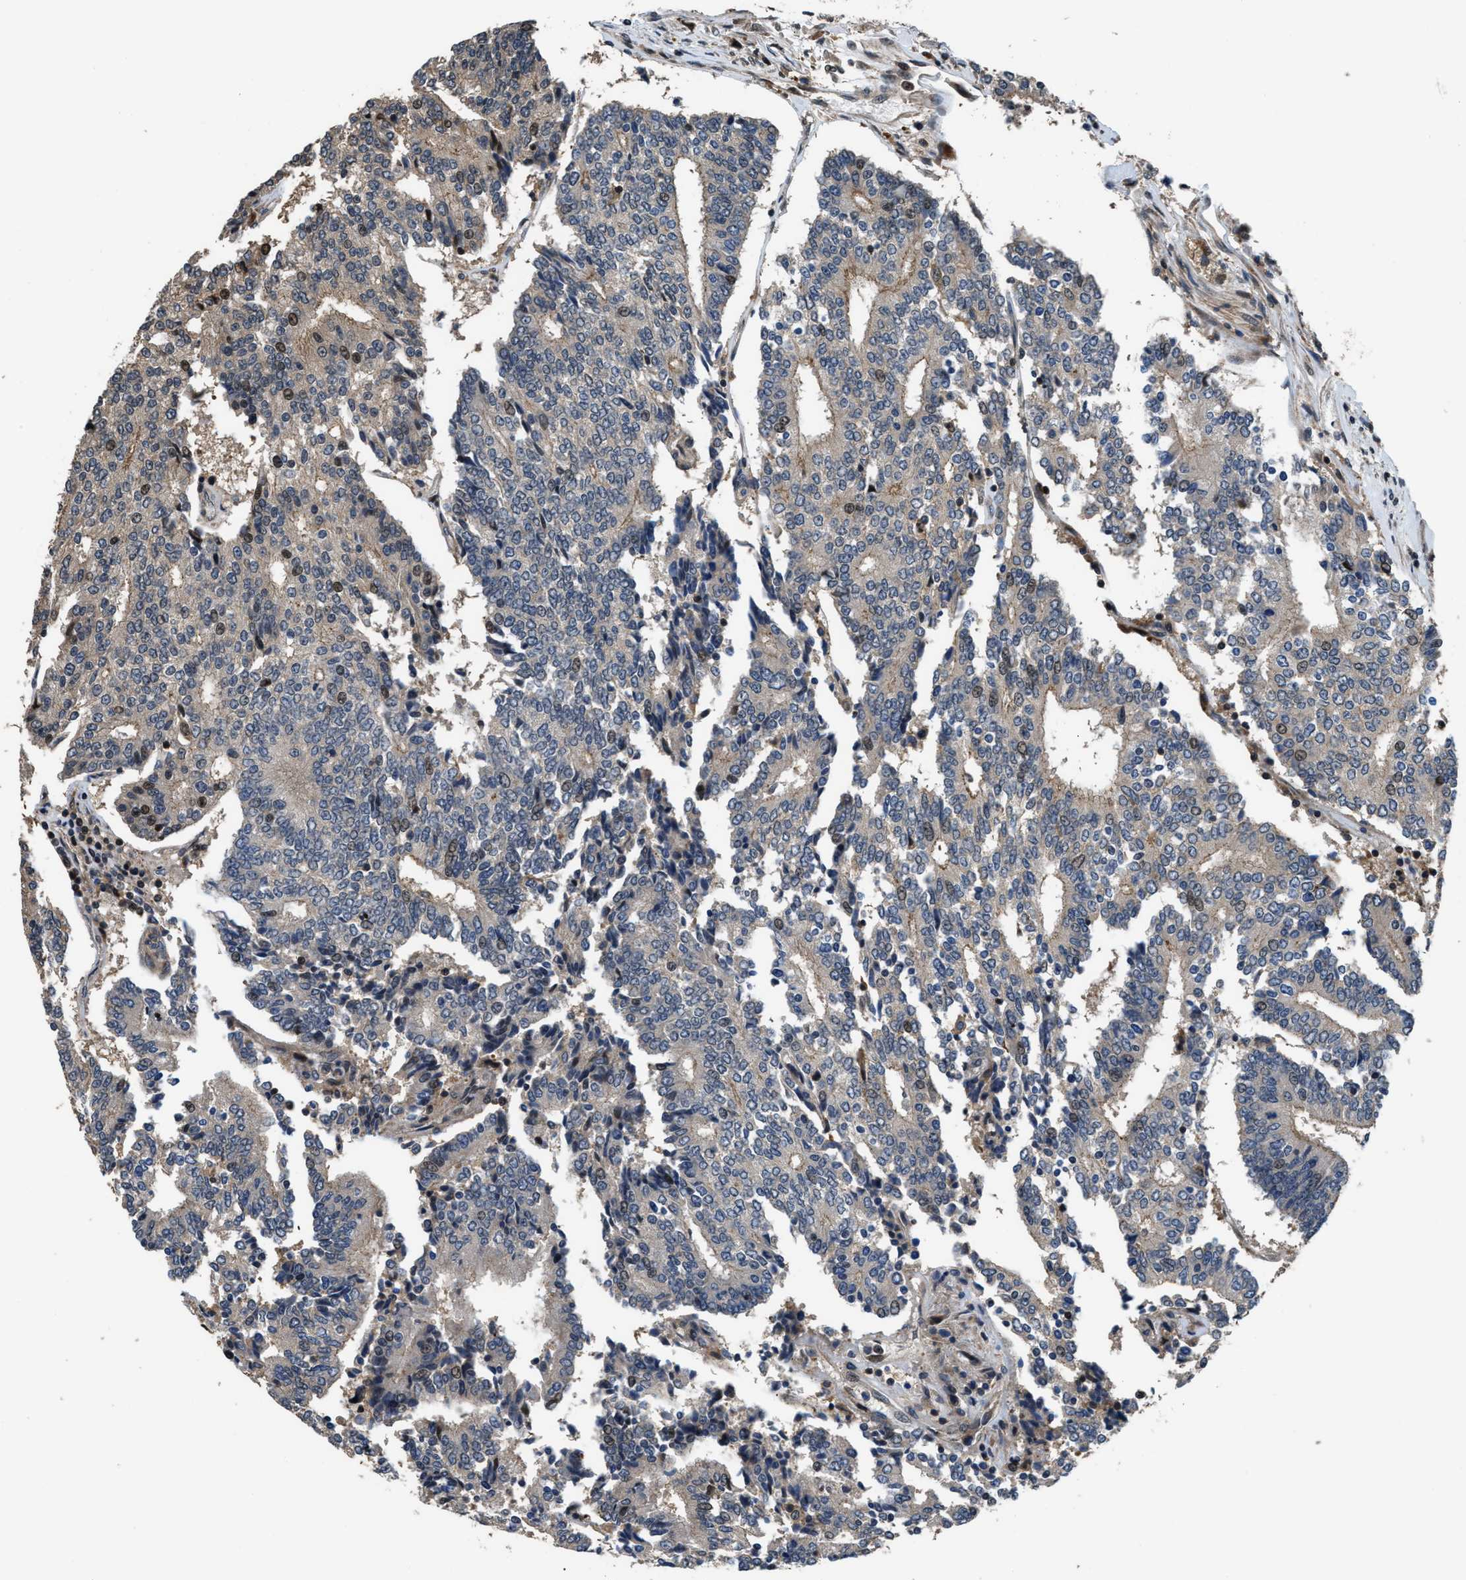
{"staining": {"intensity": "weak", "quantity": "<25%", "location": "cytoplasmic/membranous,nuclear"}, "tissue": "prostate cancer", "cell_type": "Tumor cells", "image_type": "cancer", "snomed": [{"axis": "morphology", "description": "Normal tissue, NOS"}, {"axis": "morphology", "description": "Adenocarcinoma, High grade"}, {"axis": "topography", "description": "Prostate"}, {"axis": "topography", "description": "Seminal veicle"}], "caption": "IHC histopathology image of human prostate cancer (high-grade adenocarcinoma) stained for a protein (brown), which reveals no staining in tumor cells.", "gene": "CTBS", "patient": {"sex": "male", "age": 55}}